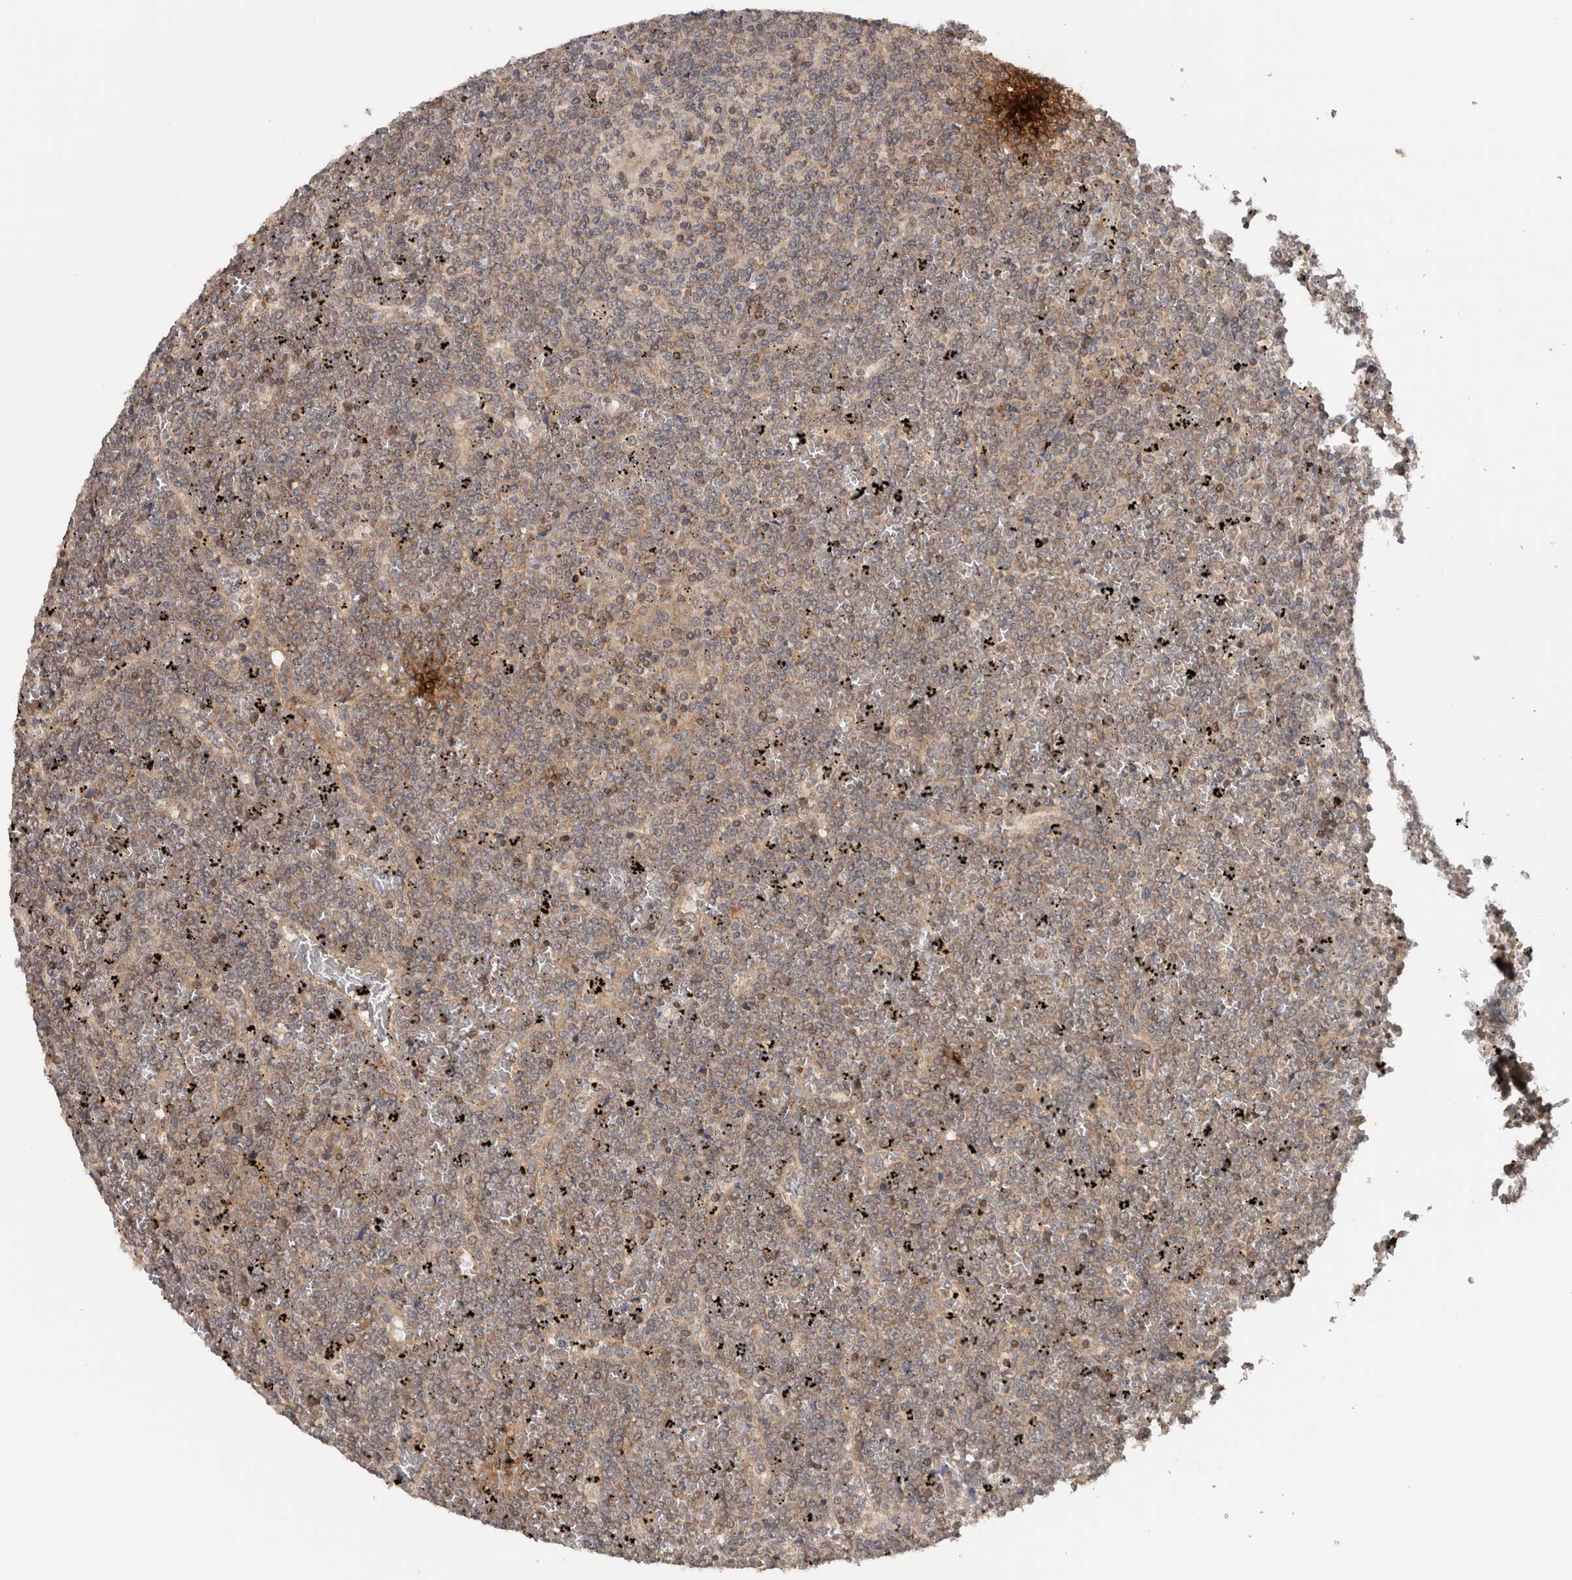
{"staining": {"intensity": "weak", "quantity": "25%-75%", "location": "cytoplasmic/membranous"}, "tissue": "lymphoma", "cell_type": "Tumor cells", "image_type": "cancer", "snomed": [{"axis": "morphology", "description": "Malignant lymphoma, non-Hodgkin's type, Low grade"}, {"axis": "topography", "description": "Spleen"}], "caption": "Protein positivity by immunohistochemistry (IHC) exhibits weak cytoplasmic/membranous positivity in about 25%-75% of tumor cells in lymphoma.", "gene": "HMOX2", "patient": {"sex": "female", "age": 19}}